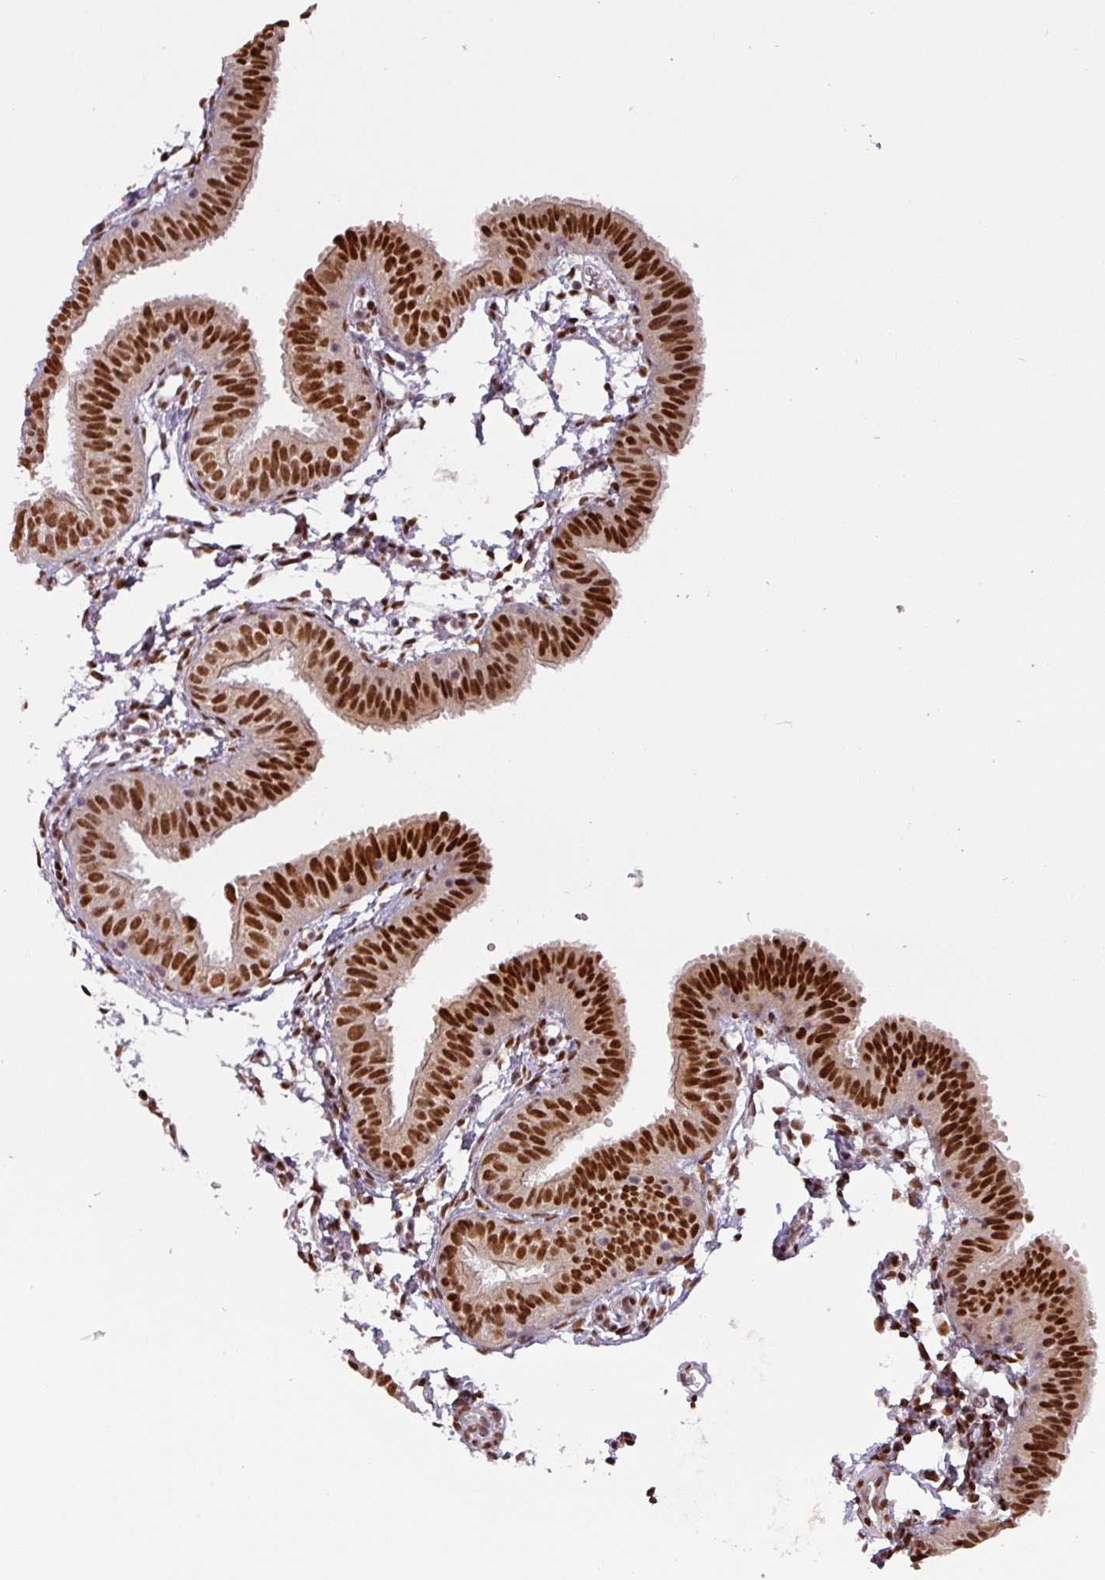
{"staining": {"intensity": "strong", "quantity": ">75%", "location": "nuclear"}, "tissue": "fallopian tube", "cell_type": "Glandular cells", "image_type": "normal", "snomed": [{"axis": "morphology", "description": "Normal tissue, NOS"}, {"axis": "topography", "description": "Fallopian tube"}], "caption": "Fallopian tube stained with immunohistochemistry displays strong nuclear positivity in about >75% of glandular cells.", "gene": "IRF2BPL", "patient": {"sex": "female", "age": 35}}